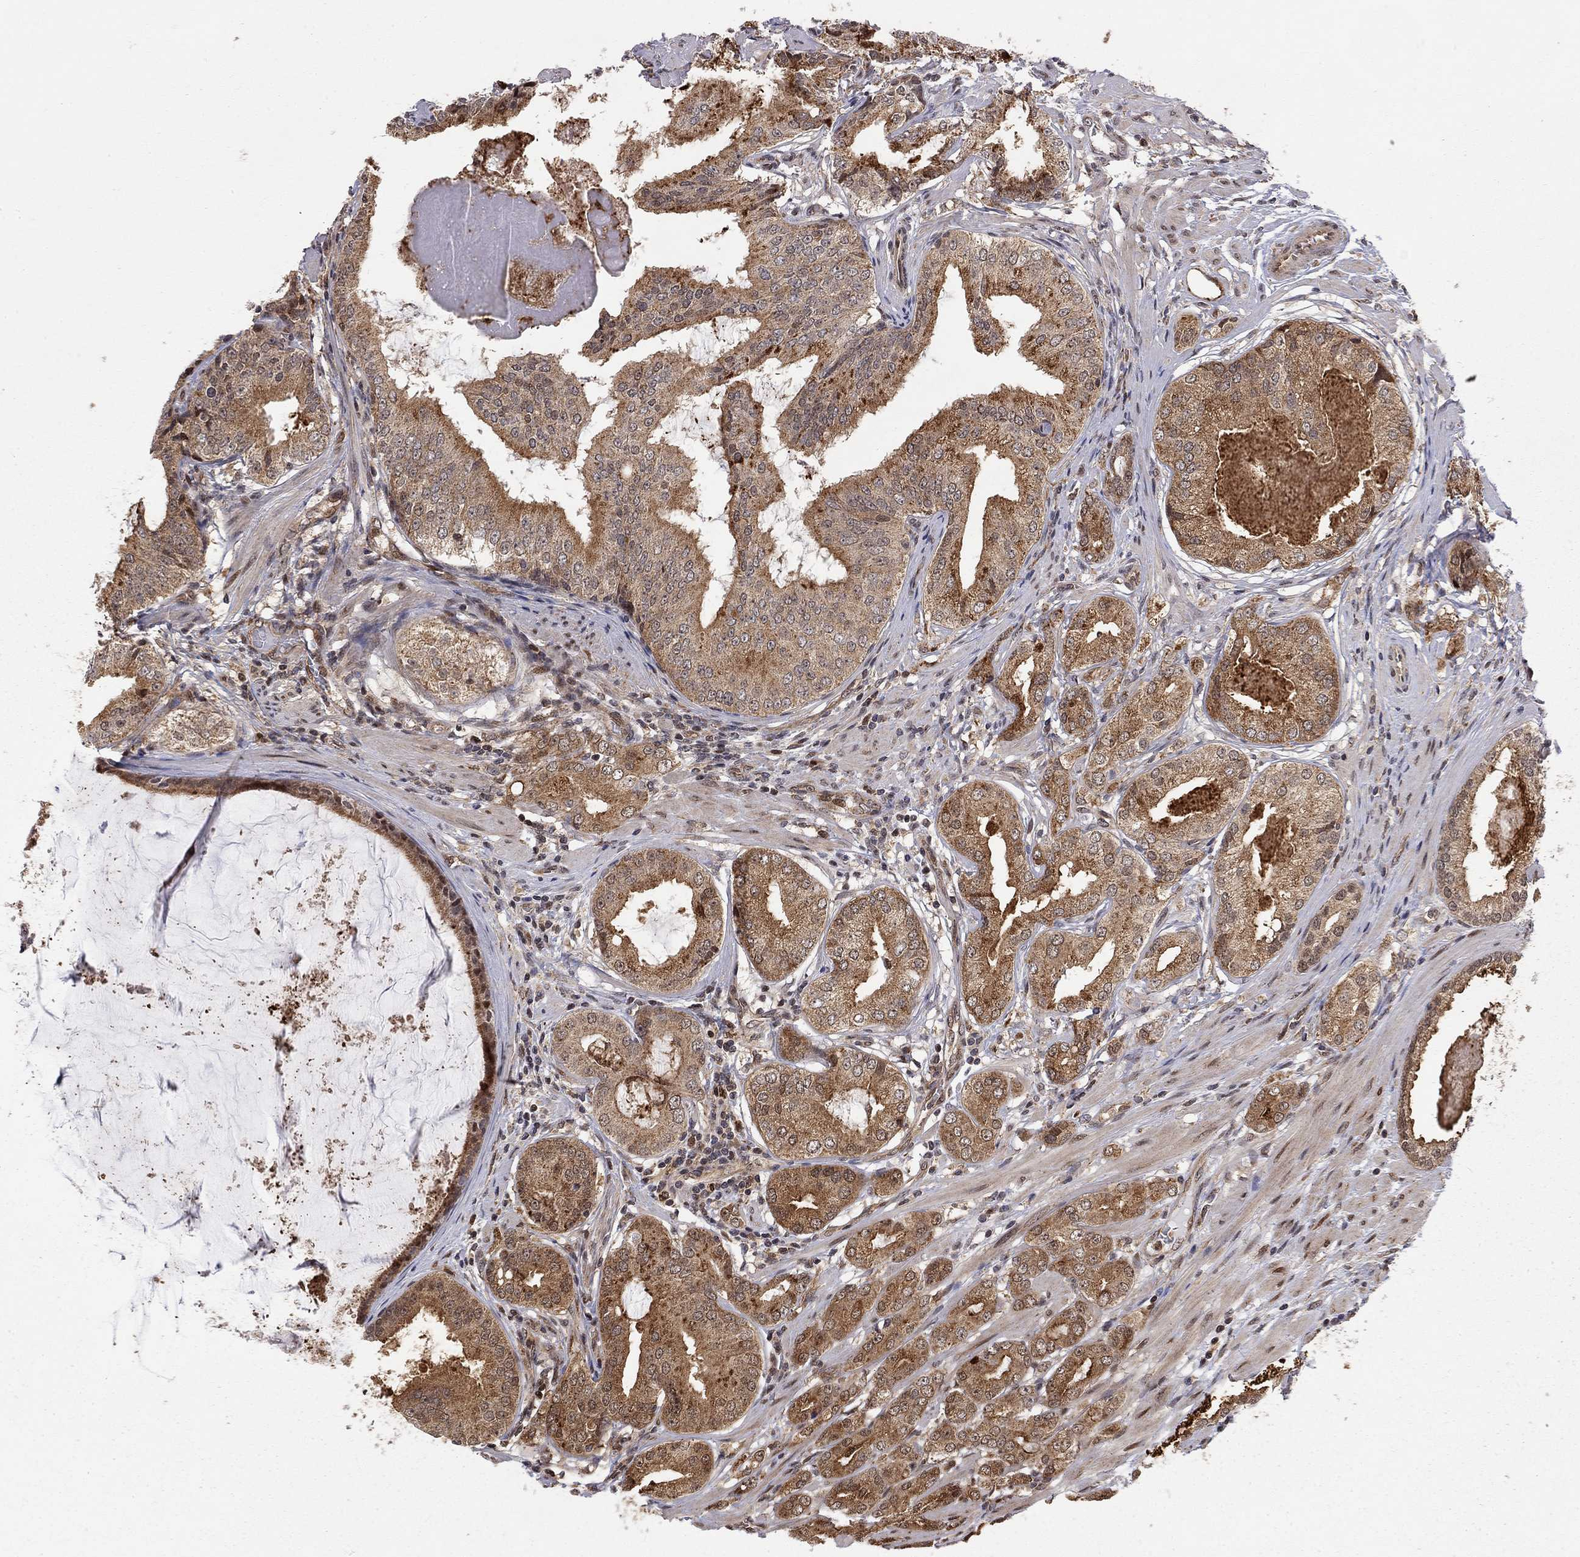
{"staining": {"intensity": "strong", "quantity": "25%-75%", "location": "cytoplasmic/membranous,nuclear"}, "tissue": "prostate cancer", "cell_type": "Tumor cells", "image_type": "cancer", "snomed": [{"axis": "morphology", "description": "Adenocarcinoma, High grade"}, {"axis": "topography", "description": "Prostate and seminal vesicle, NOS"}], "caption": "Prostate cancer (high-grade adenocarcinoma) tissue exhibits strong cytoplasmic/membranous and nuclear staining in approximately 25%-75% of tumor cells, visualized by immunohistochemistry.", "gene": "ELOB", "patient": {"sex": "male", "age": 62}}